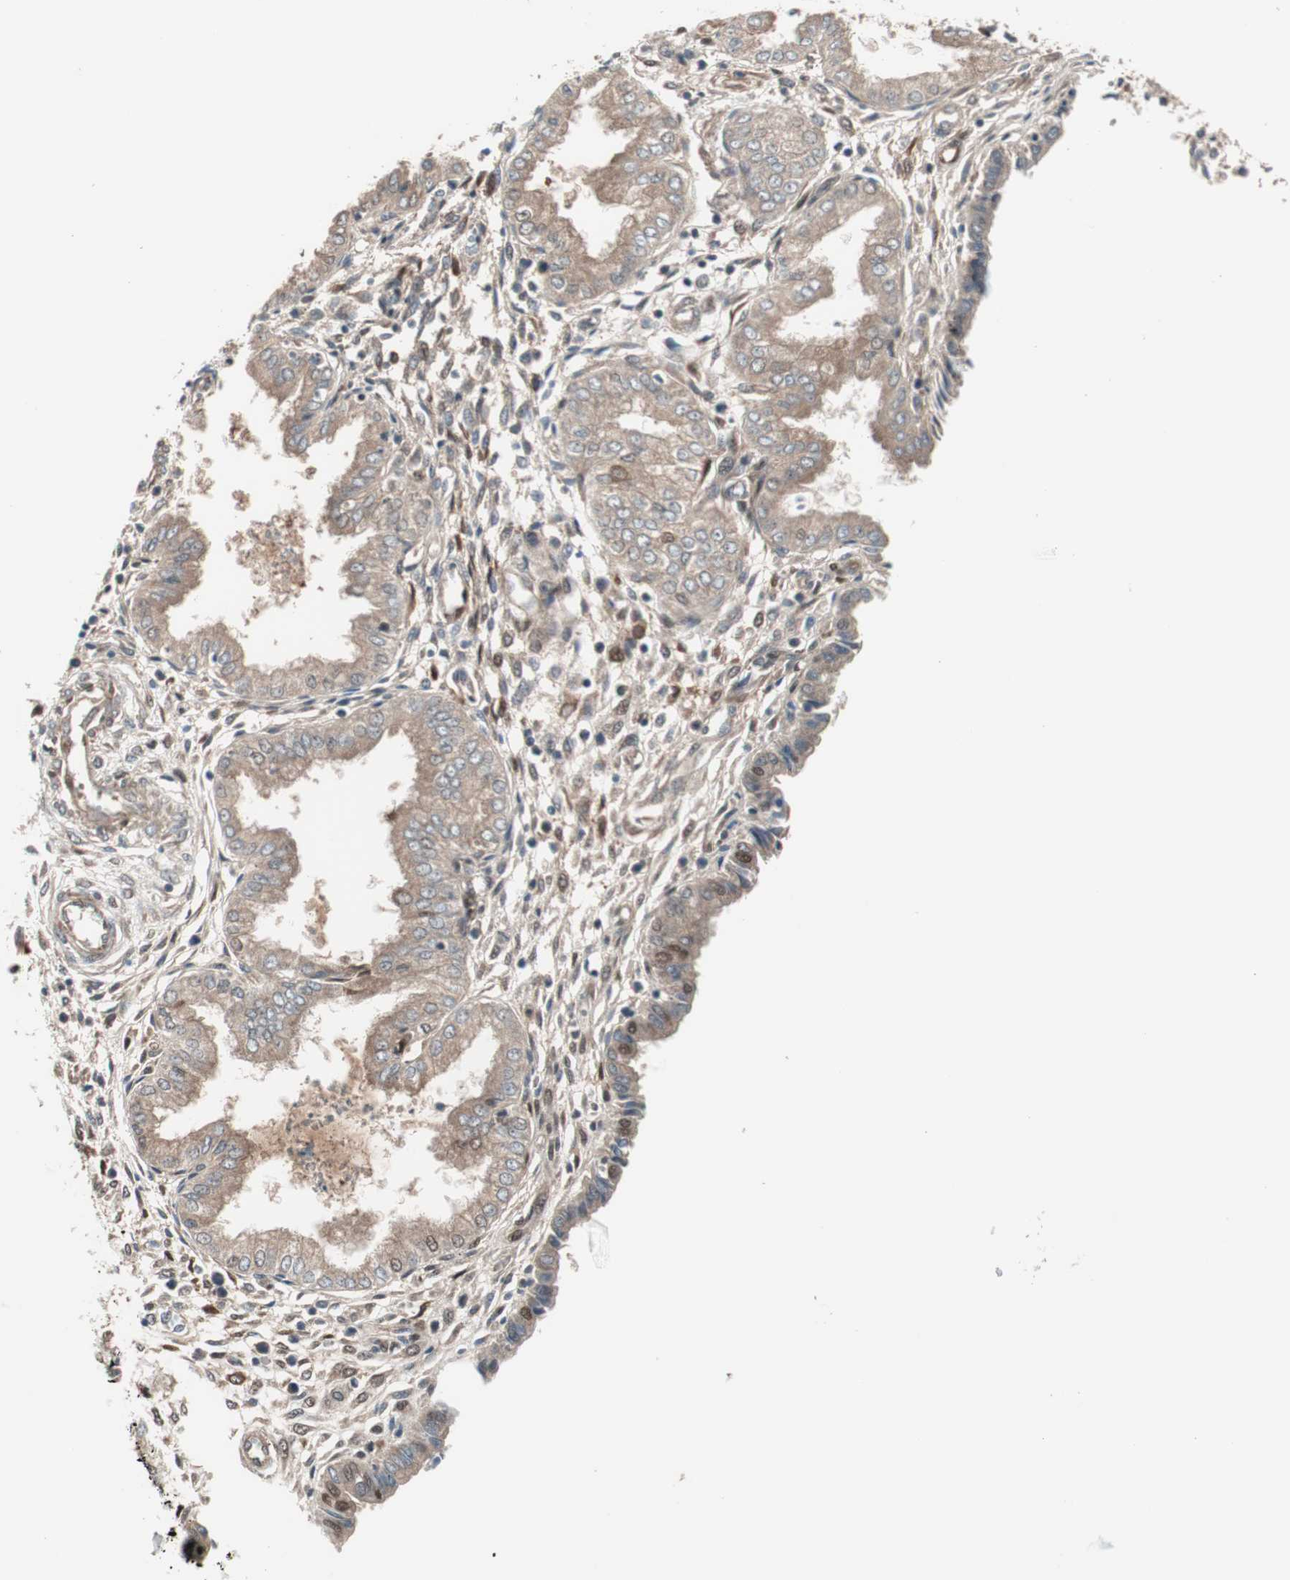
{"staining": {"intensity": "moderate", "quantity": ">75%", "location": "cytoplasmic/membranous"}, "tissue": "endometrium", "cell_type": "Cells in endometrial stroma", "image_type": "normal", "snomed": [{"axis": "morphology", "description": "Normal tissue, NOS"}, {"axis": "topography", "description": "Endometrium"}], "caption": "Immunohistochemical staining of benign human endometrium exhibits moderate cytoplasmic/membranous protein positivity in about >75% of cells in endometrial stroma. (Stains: DAB in brown, nuclei in blue, Microscopy: brightfield microscopy at high magnification).", "gene": "PRKG2", "patient": {"sex": "female", "age": 33}}